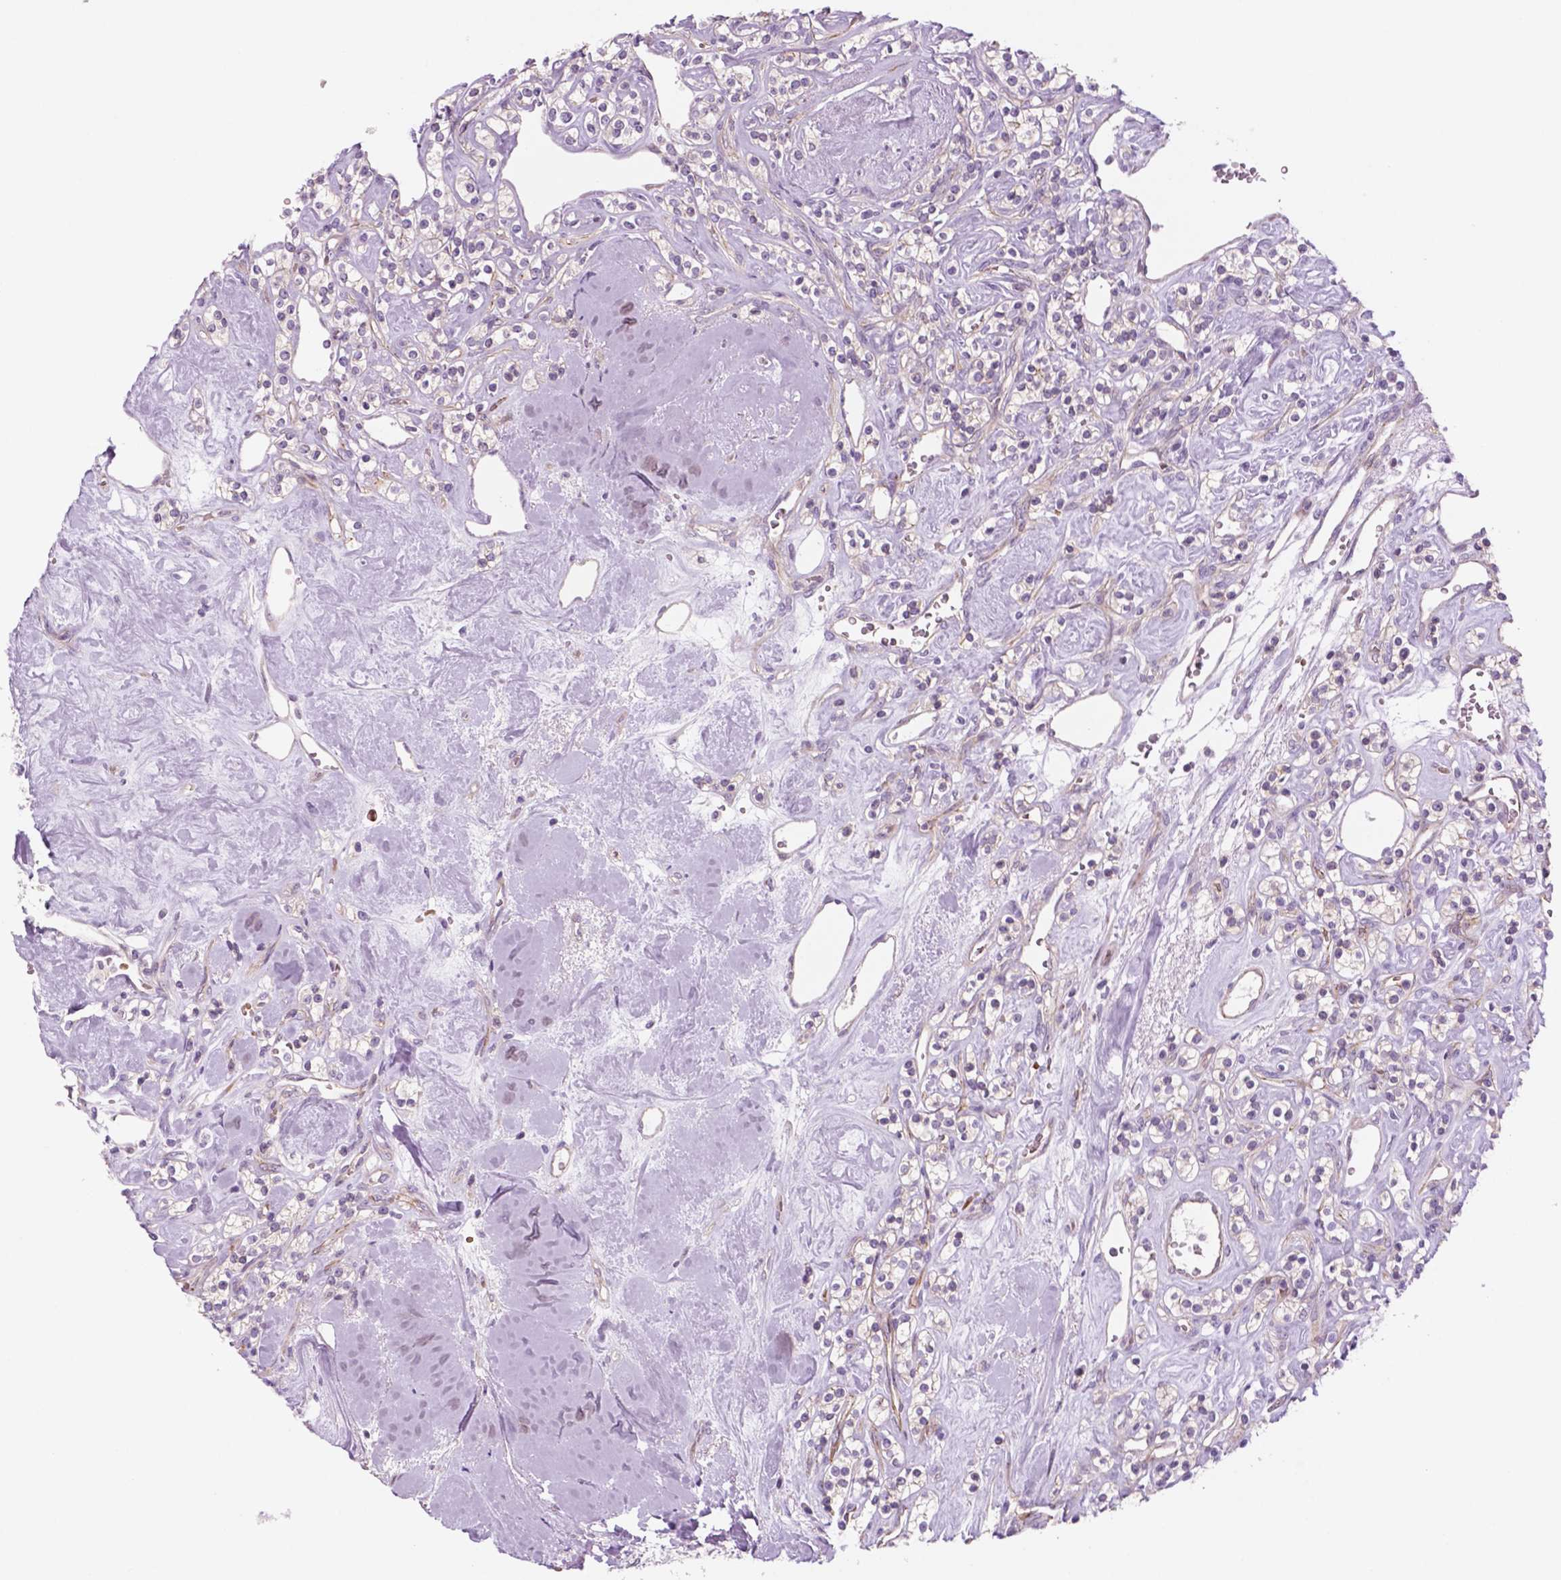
{"staining": {"intensity": "negative", "quantity": "none", "location": "none"}, "tissue": "renal cancer", "cell_type": "Tumor cells", "image_type": "cancer", "snomed": [{"axis": "morphology", "description": "Adenocarcinoma, NOS"}, {"axis": "topography", "description": "Kidney"}], "caption": "Immunohistochemical staining of human renal adenocarcinoma demonstrates no significant staining in tumor cells.", "gene": "RND3", "patient": {"sex": "male", "age": 77}}